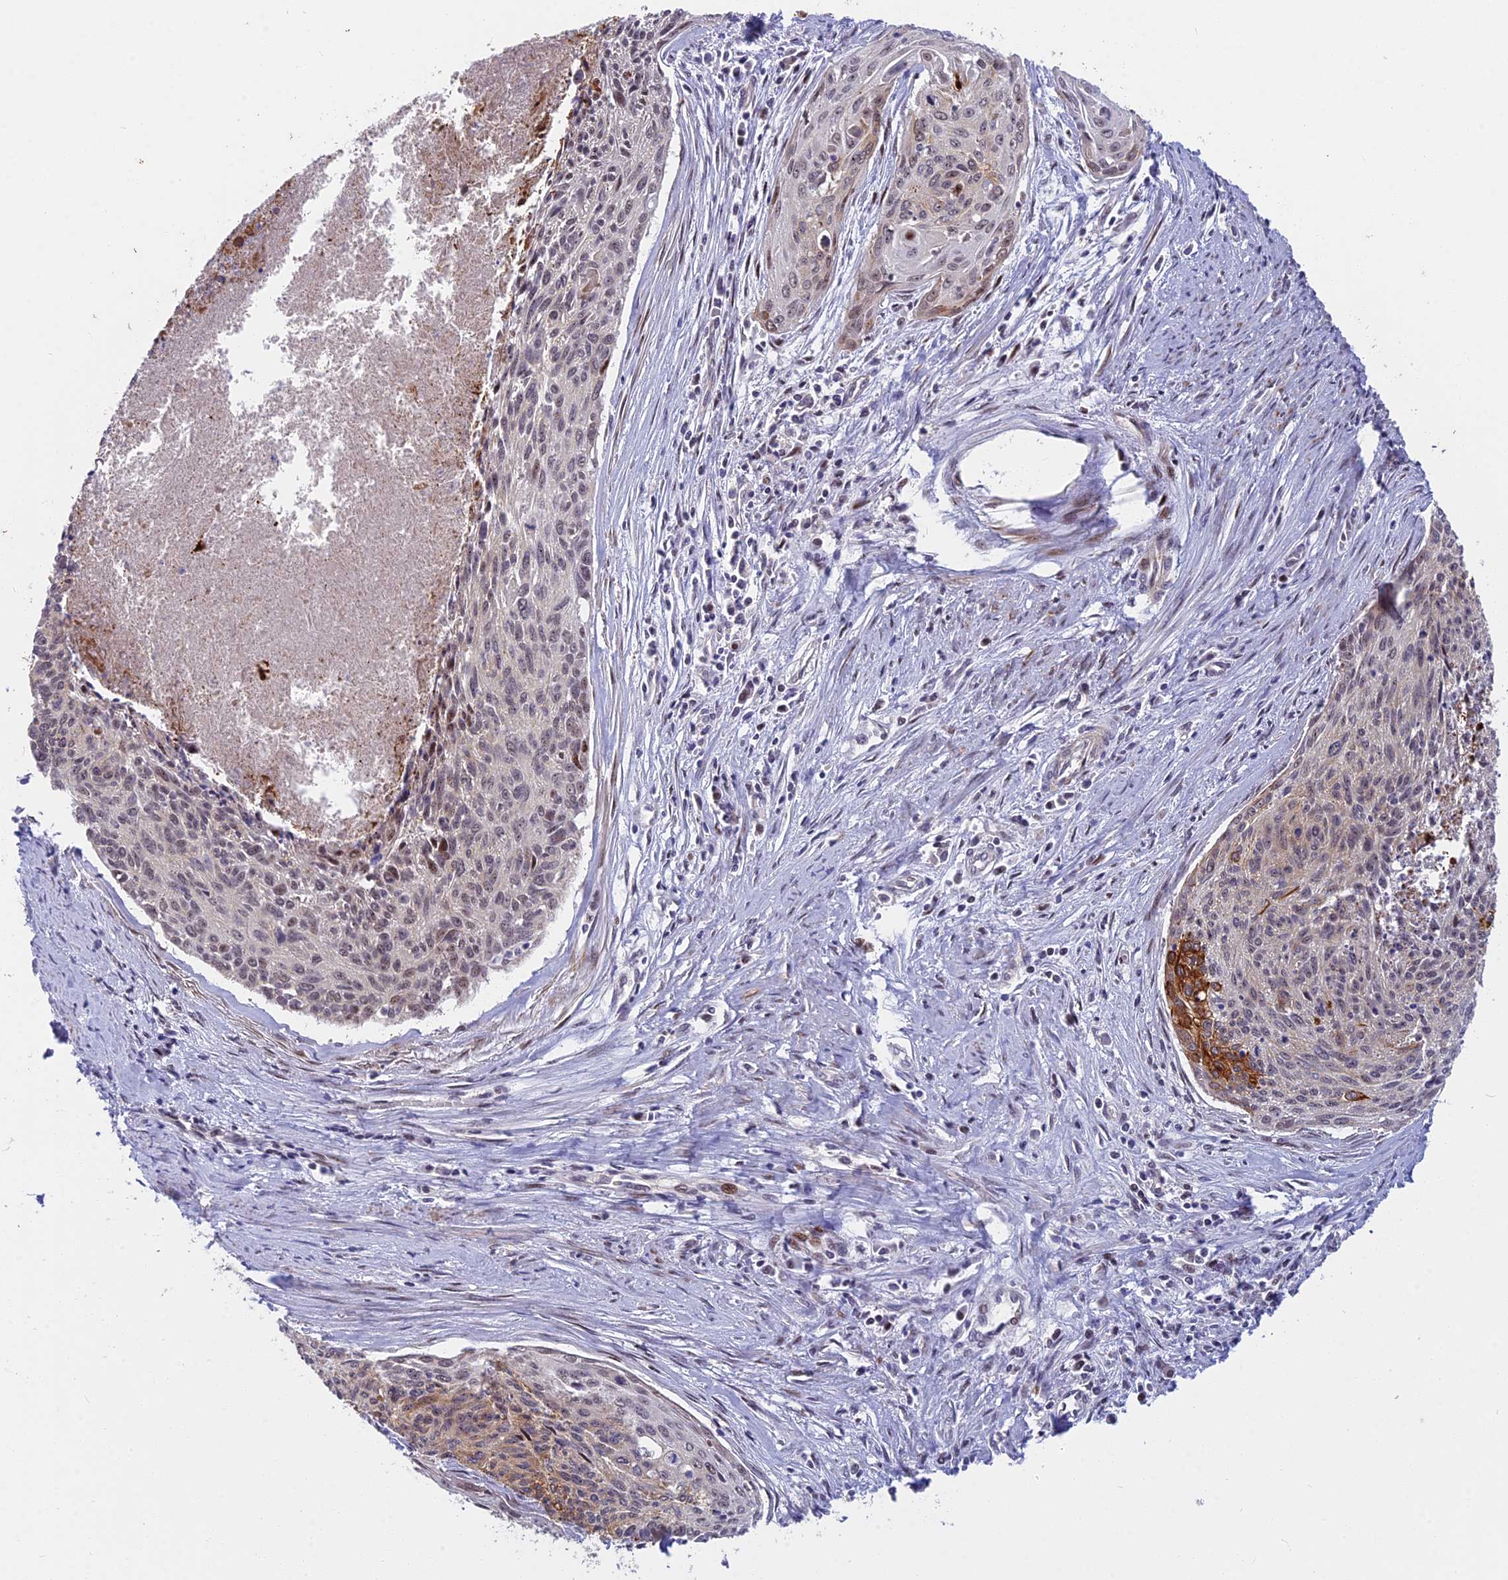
{"staining": {"intensity": "moderate", "quantity": "<25%", "location": "cytoplasmic/membranous,nuclear"}, "tissue": "cervical cancer", "cell_type": "Tumor cells", "image_type": "cancer", "snomed": [{"axis": "morphology", "description": "Squamous cell carcinoma, NOS"}, {"axis": "topography", "description": "Cervix"}], "caption": "Cervical cancer stained for a protein (brown) shows moderate cytoplasmic/membranous and nuclear positive positivity in approximately <25% of tumor cells.", "gene": "ANKRD34B", "patient": {"sex": "female", "age": 55}}